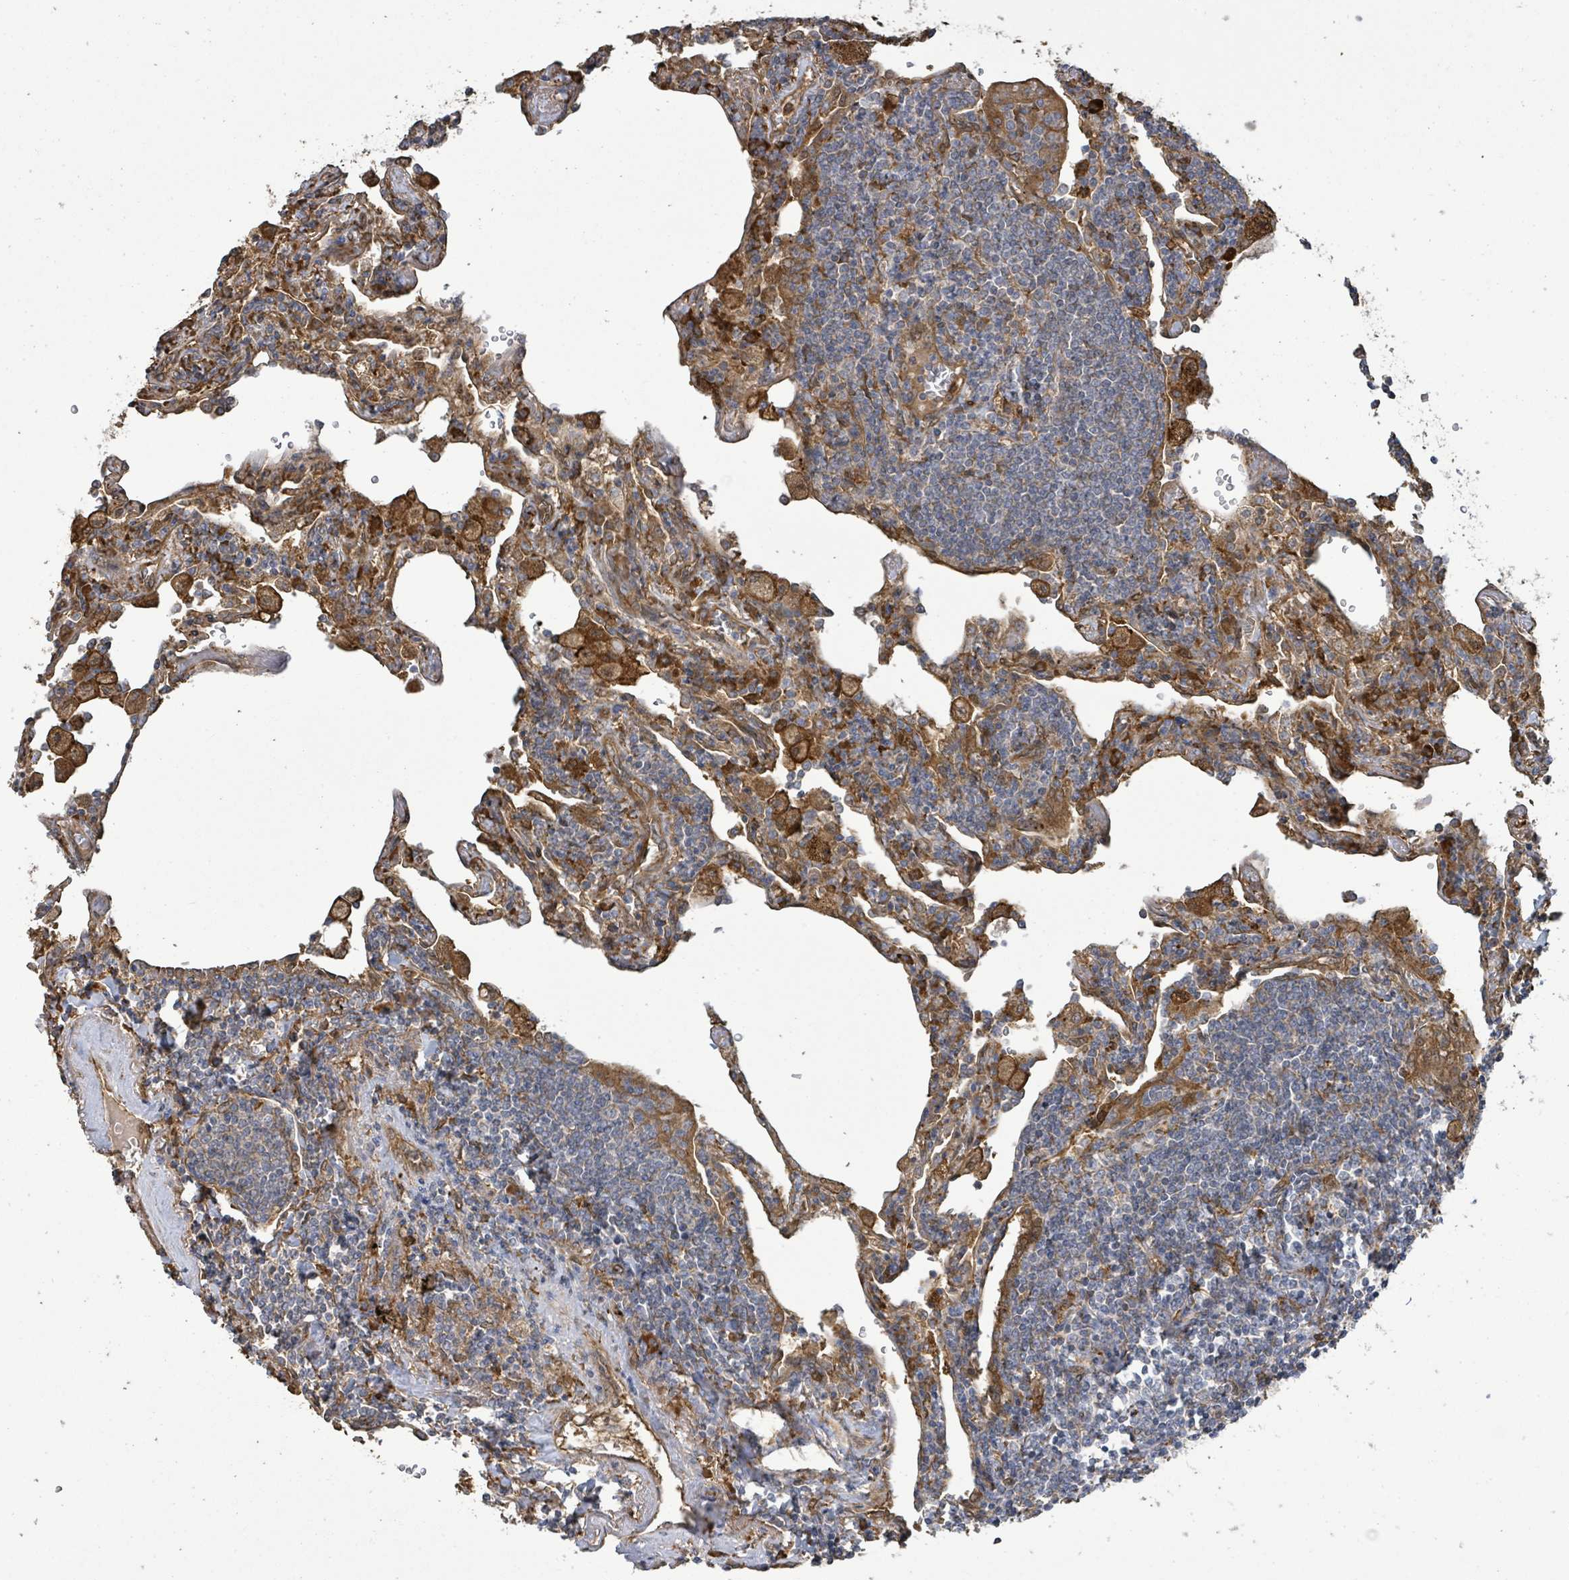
{"staining": {"intensity": "negative", "quantity": "none", "location": "none"}, "tissue": "lymphoma", "cell_type": "Tumor cells", "image_type": "cancer", "snomed": [{"axis": "morphology", "description": "Malignant lymphoma, non-Hodgkin's type, Low grade"}, {"axis": "topography", "description": "Lung"}], "caption": "Photomicrograph shows no protein positivity in tumor cells of lymphoma tissue. Nuclei are stained in blue.", "gene": "ARPIN", "patient": {"sex": "female", "age": 71}}